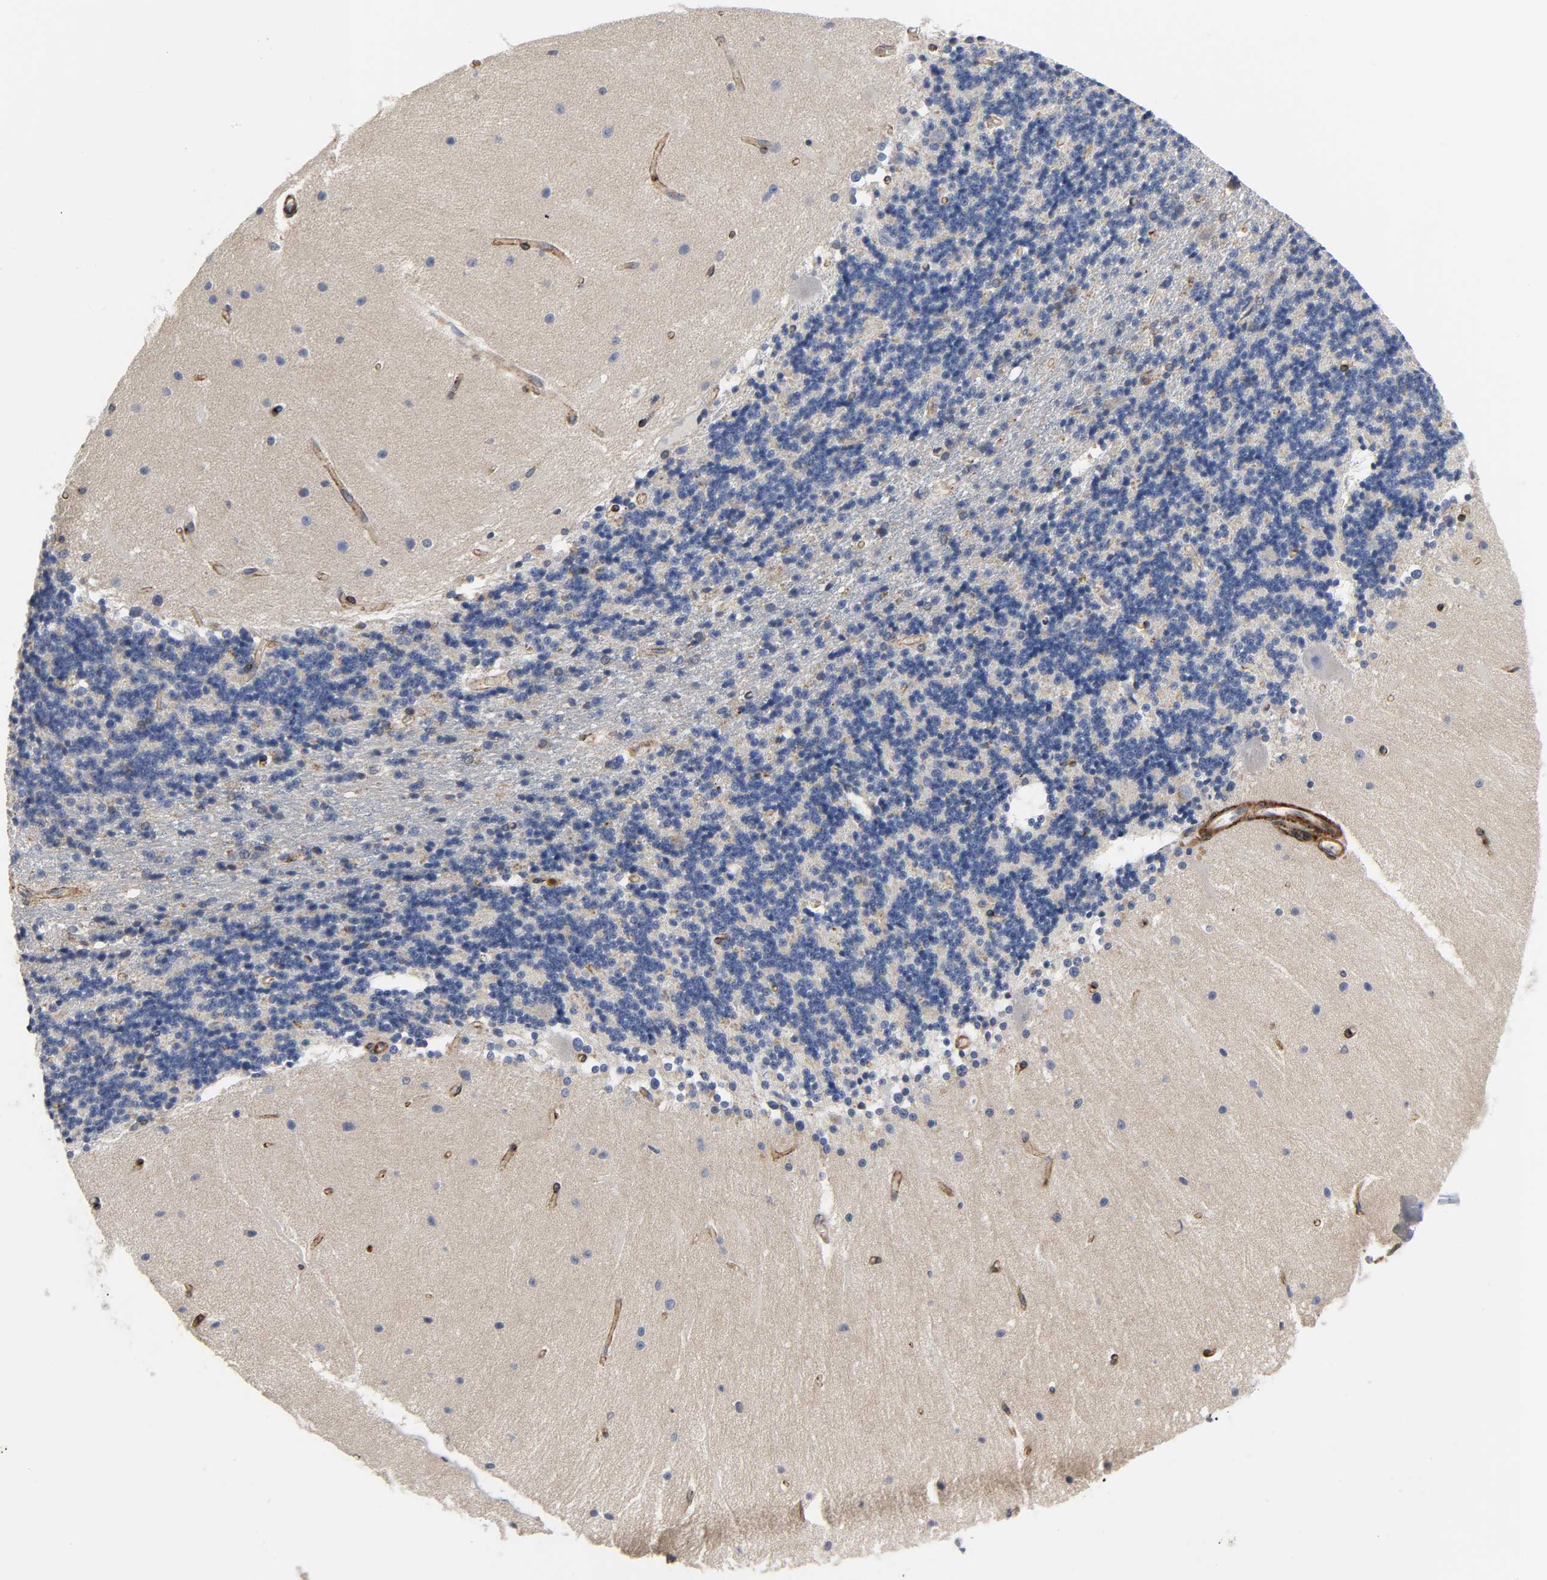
{"staining": {"intensity": "weak", "quantity": "25%-75%", "location": "cytoplasmic/membranous"}, "tissue": "cerebellum", "cell_type": "Cells in granular layer", "image_type": "normal", "snomed": [{"axis": "morphology", "description": "Normal tissue, NOS"}, {"axis": "topography", "description": "Cerebellum"}], "caption": "High-magnification brightfield microscopy of unremarkable cerebellum stained with DAB (3,3'-diaminobenzidine) (brown) and counterstained with hematoxylin (blue). cells in granular layer exhibit weak cytoplasmic/membranous staining is seen in about25%-75% of cells. Nuclei are stained in blue.", "gene": "ARHGAP1", "patient": {"sex": "female", "age": 54}}